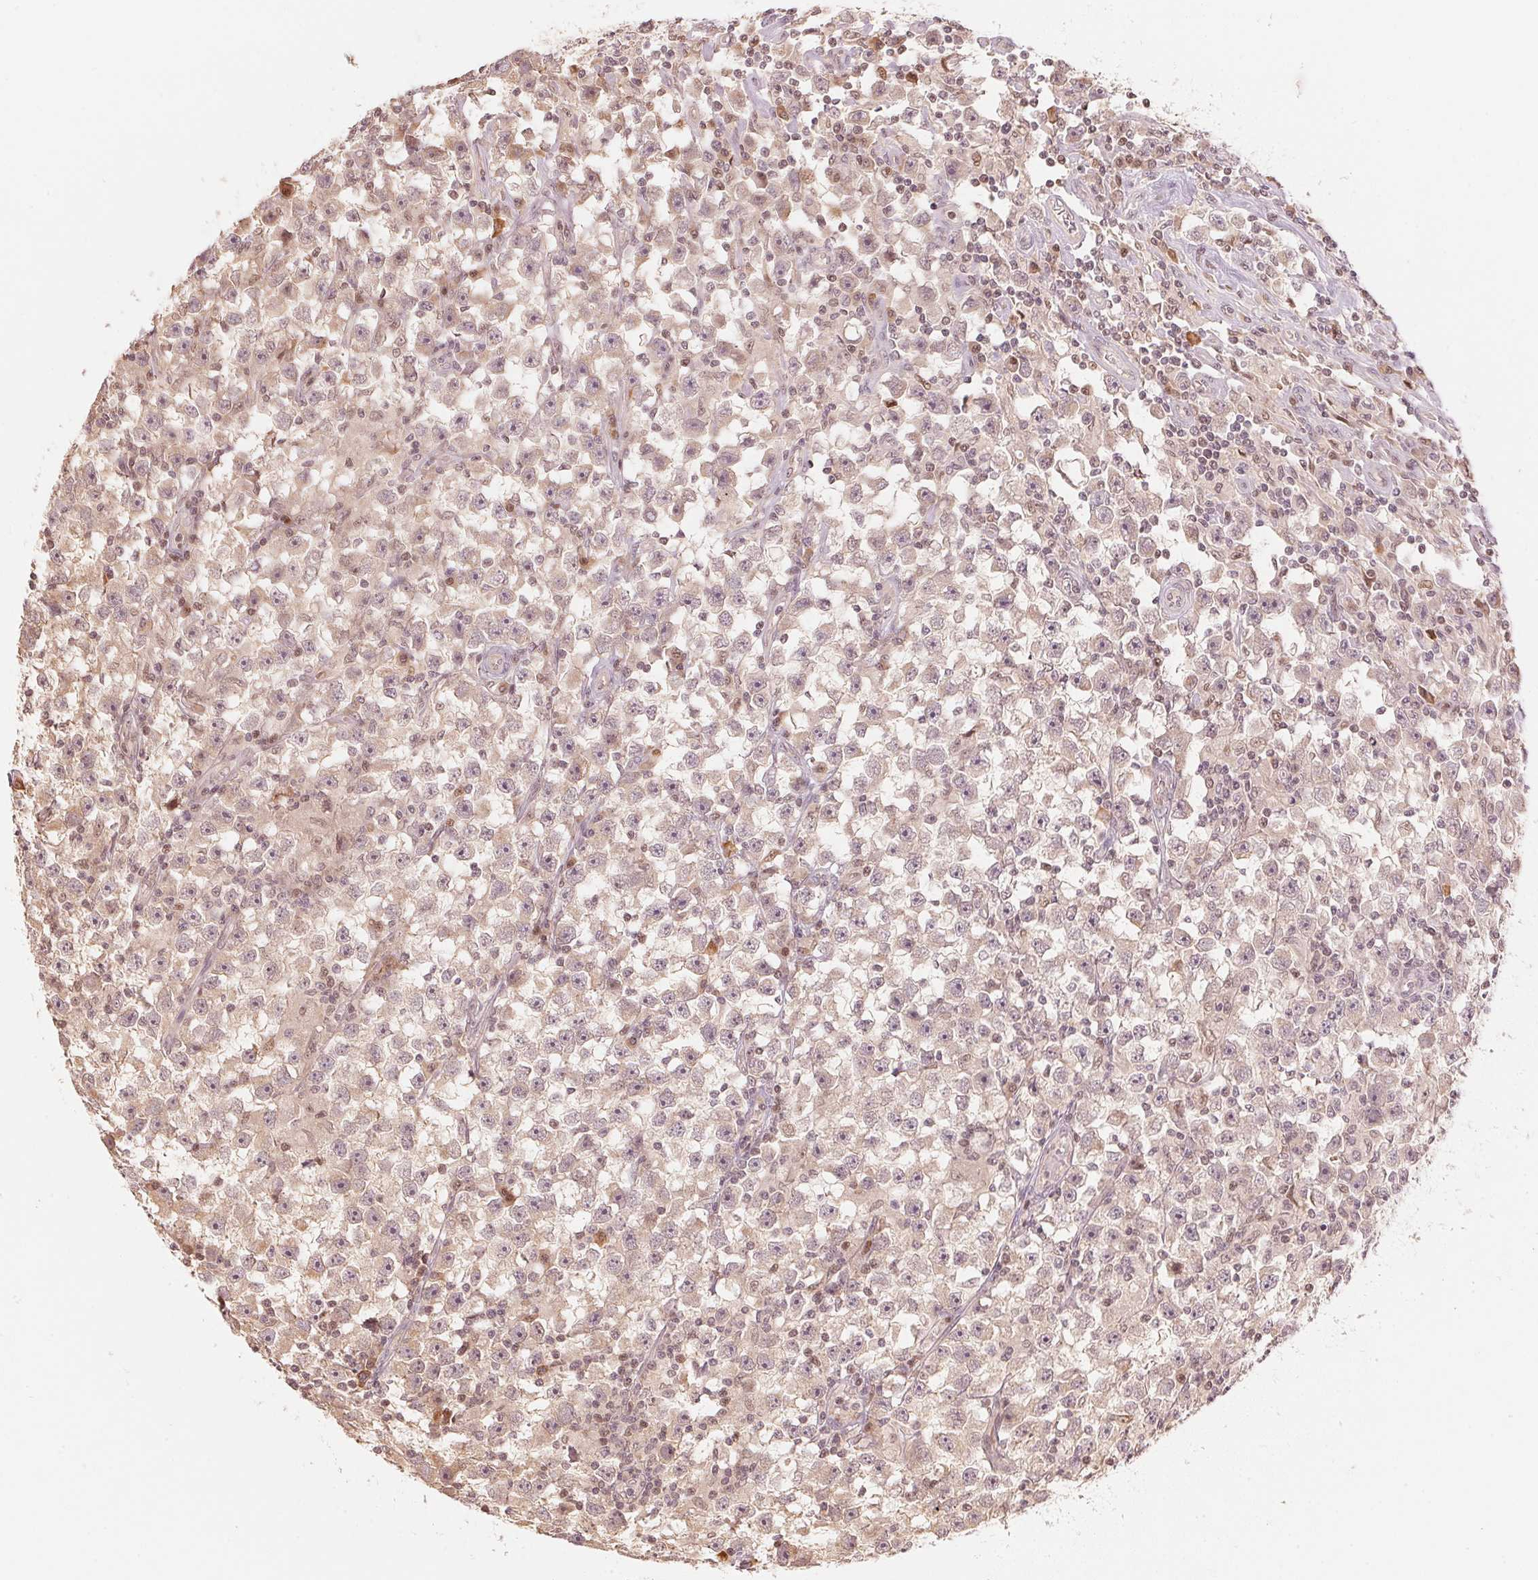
{"staining": {"intensity": "weak", "quantity": "<25%", "location": "cytoplasmic/membranous"}, "tissue": "testis cancer", "cell_type": "Tumor cells", "image_type": "cancer", "snomed": [{"axis": "morphology", "description": "Seminoma, NOS"}, {"axis": "topography", "description": "Testis"}], "caption": "There is no significant expression in tumor cells of seminoma (testis).", "gene": "PRKN", "patient": {"sex": "male", "age": 33}}